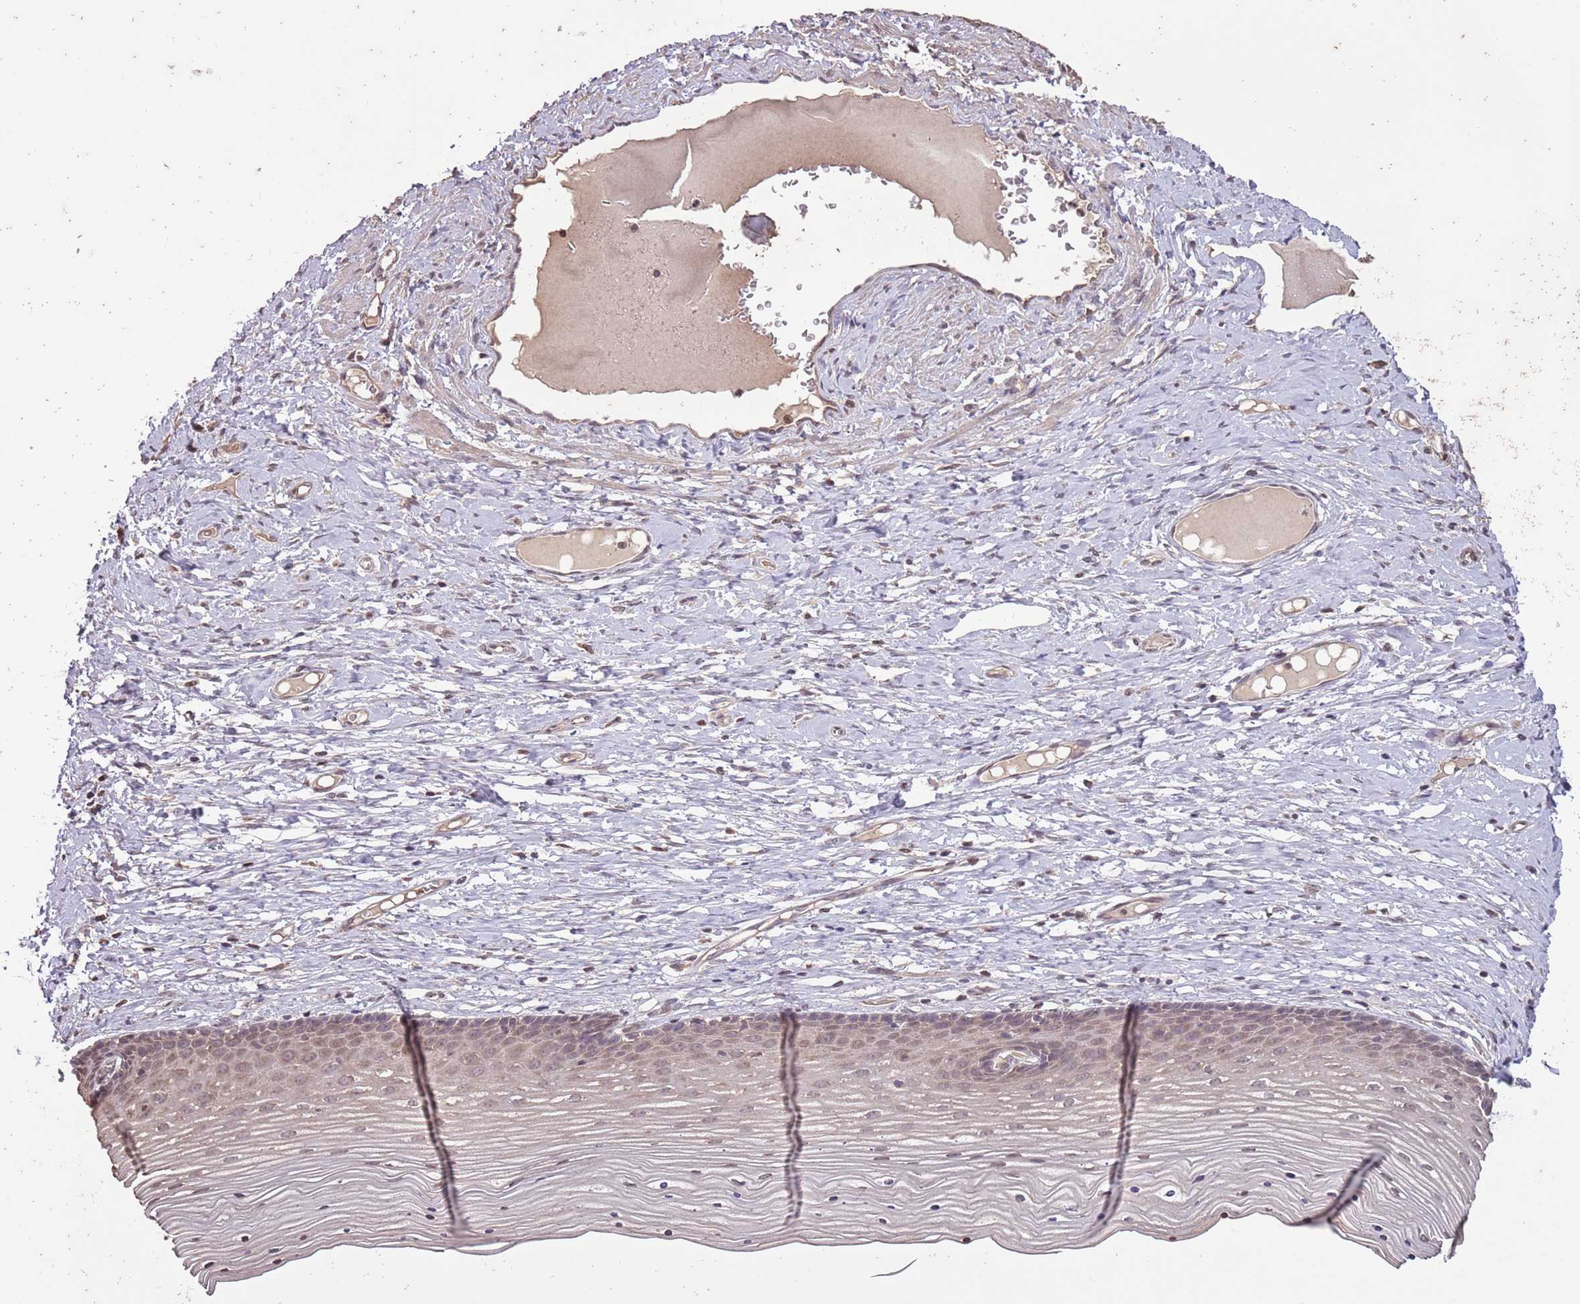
{"staining": {"intensity": "weak", "quantity": "<25%", "location": "cytoplasmic/membranous"}, "tissue": "cervix", "cell_type": "Glandular cells", "image_type": "normal", "snomed": [{"axis": "morphology", "description": "Normal tissue, NOS"}, {"axis": "topography", "description": "Cervix"}], "caption": "Cervix stained for a protein using immunohistochemistry (IHC) reveals no expression glandular cells.", "gene": "CAPN9", "patient": {"sex": "female", "age": 42}}